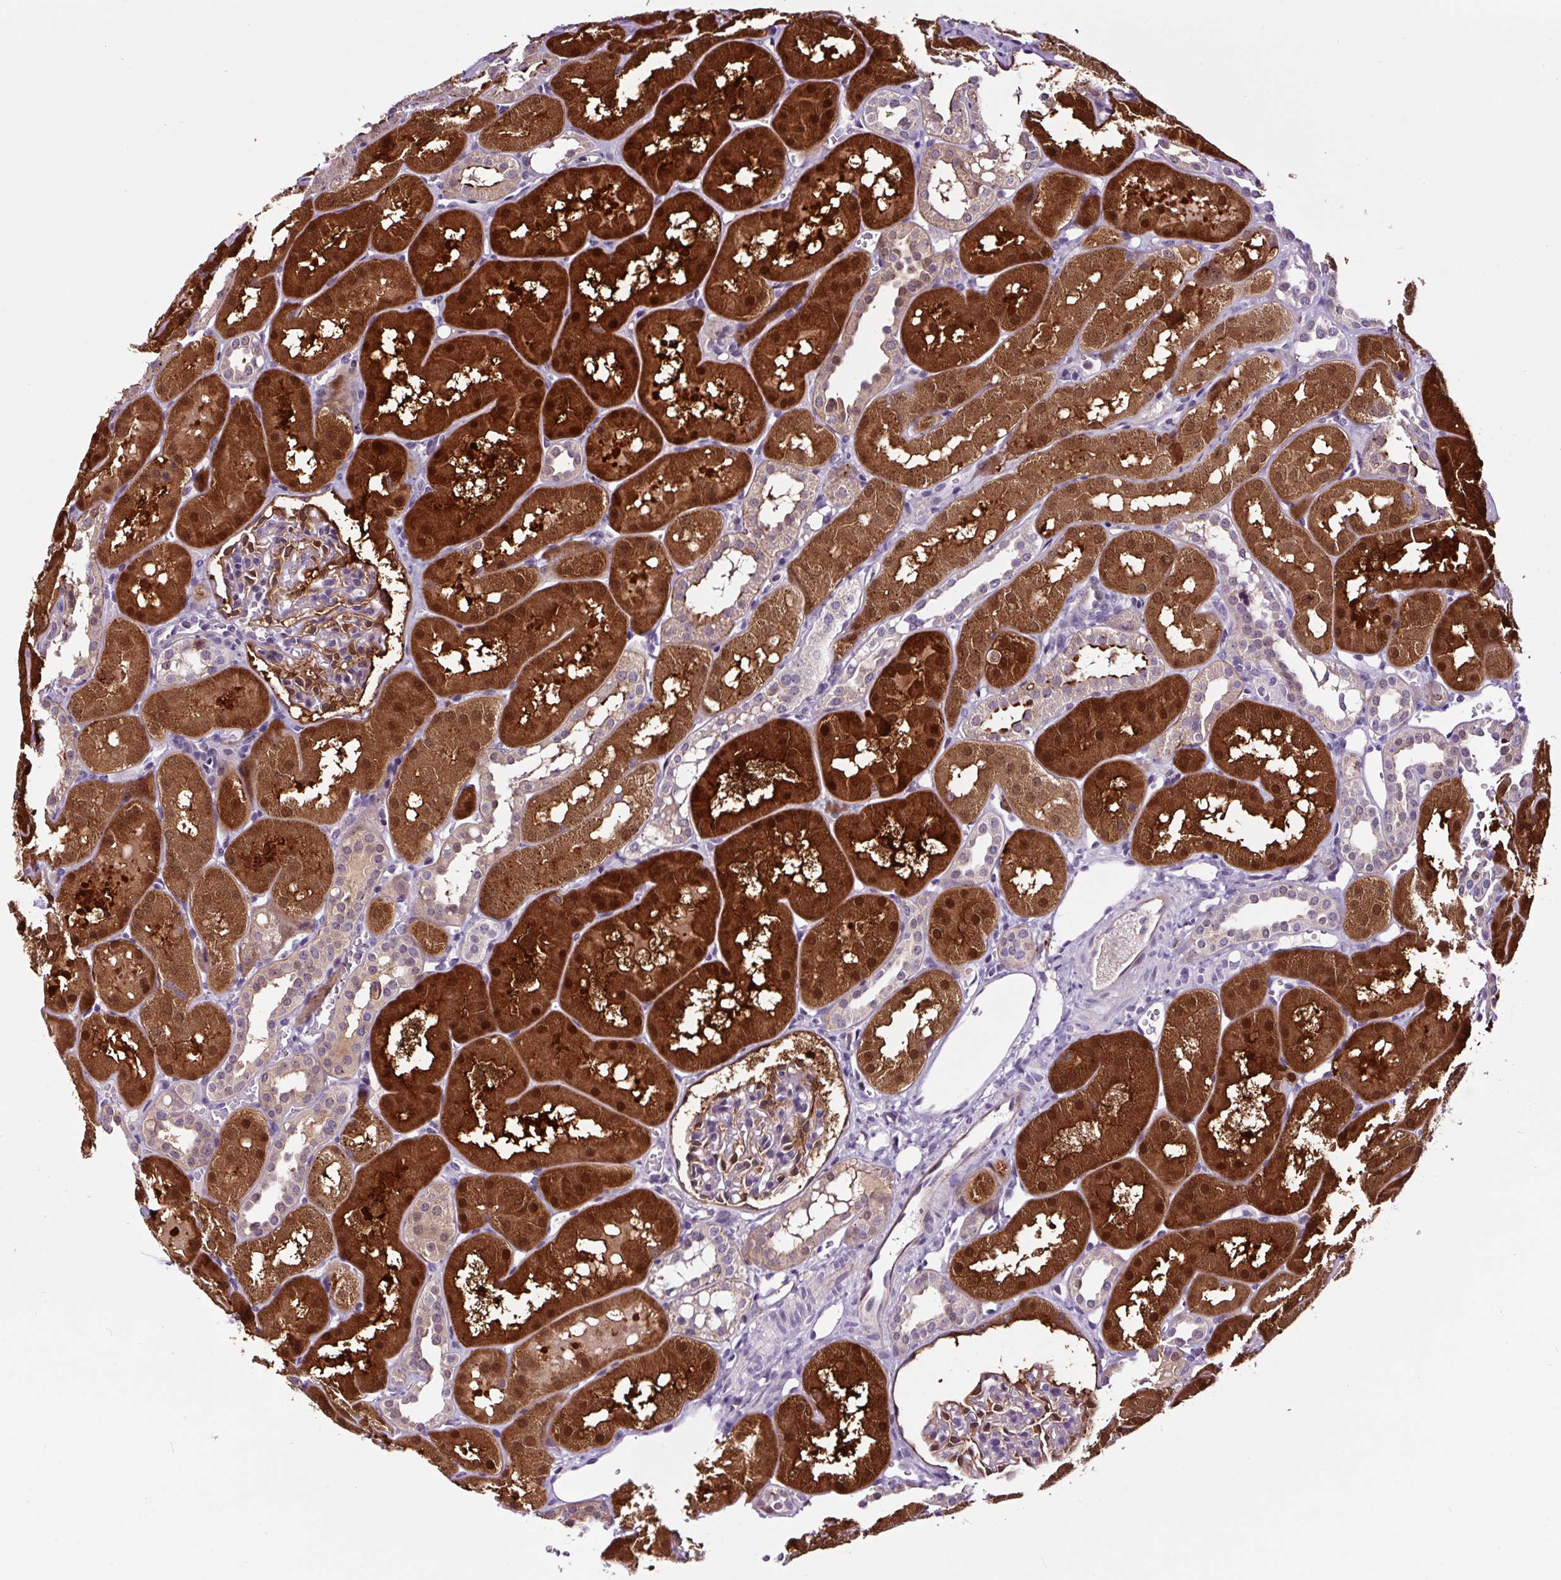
{"staining": {"intensity": "moderate", "quantity": "<25%", "location": "nuclear"}, "tissue": "kidney", "cell_type": "Cells in glomeruli", "image_type": "normal", "snomed": [{"axis": "morphology", "description": "Normal tissue, NOS"}, {"axis": "topography", "description": "Kidney"}, {"axis": "topography", "description": "Urinary bladder"}], "caption": "Immunohistochemistry (DAB) staining of unremarkable kidney reveals moderate nuclear protein staining in approximately <25% of cells in glomeruli.", "gene": "TAFA3", "patient": {"sex": "male", "age": 16}}